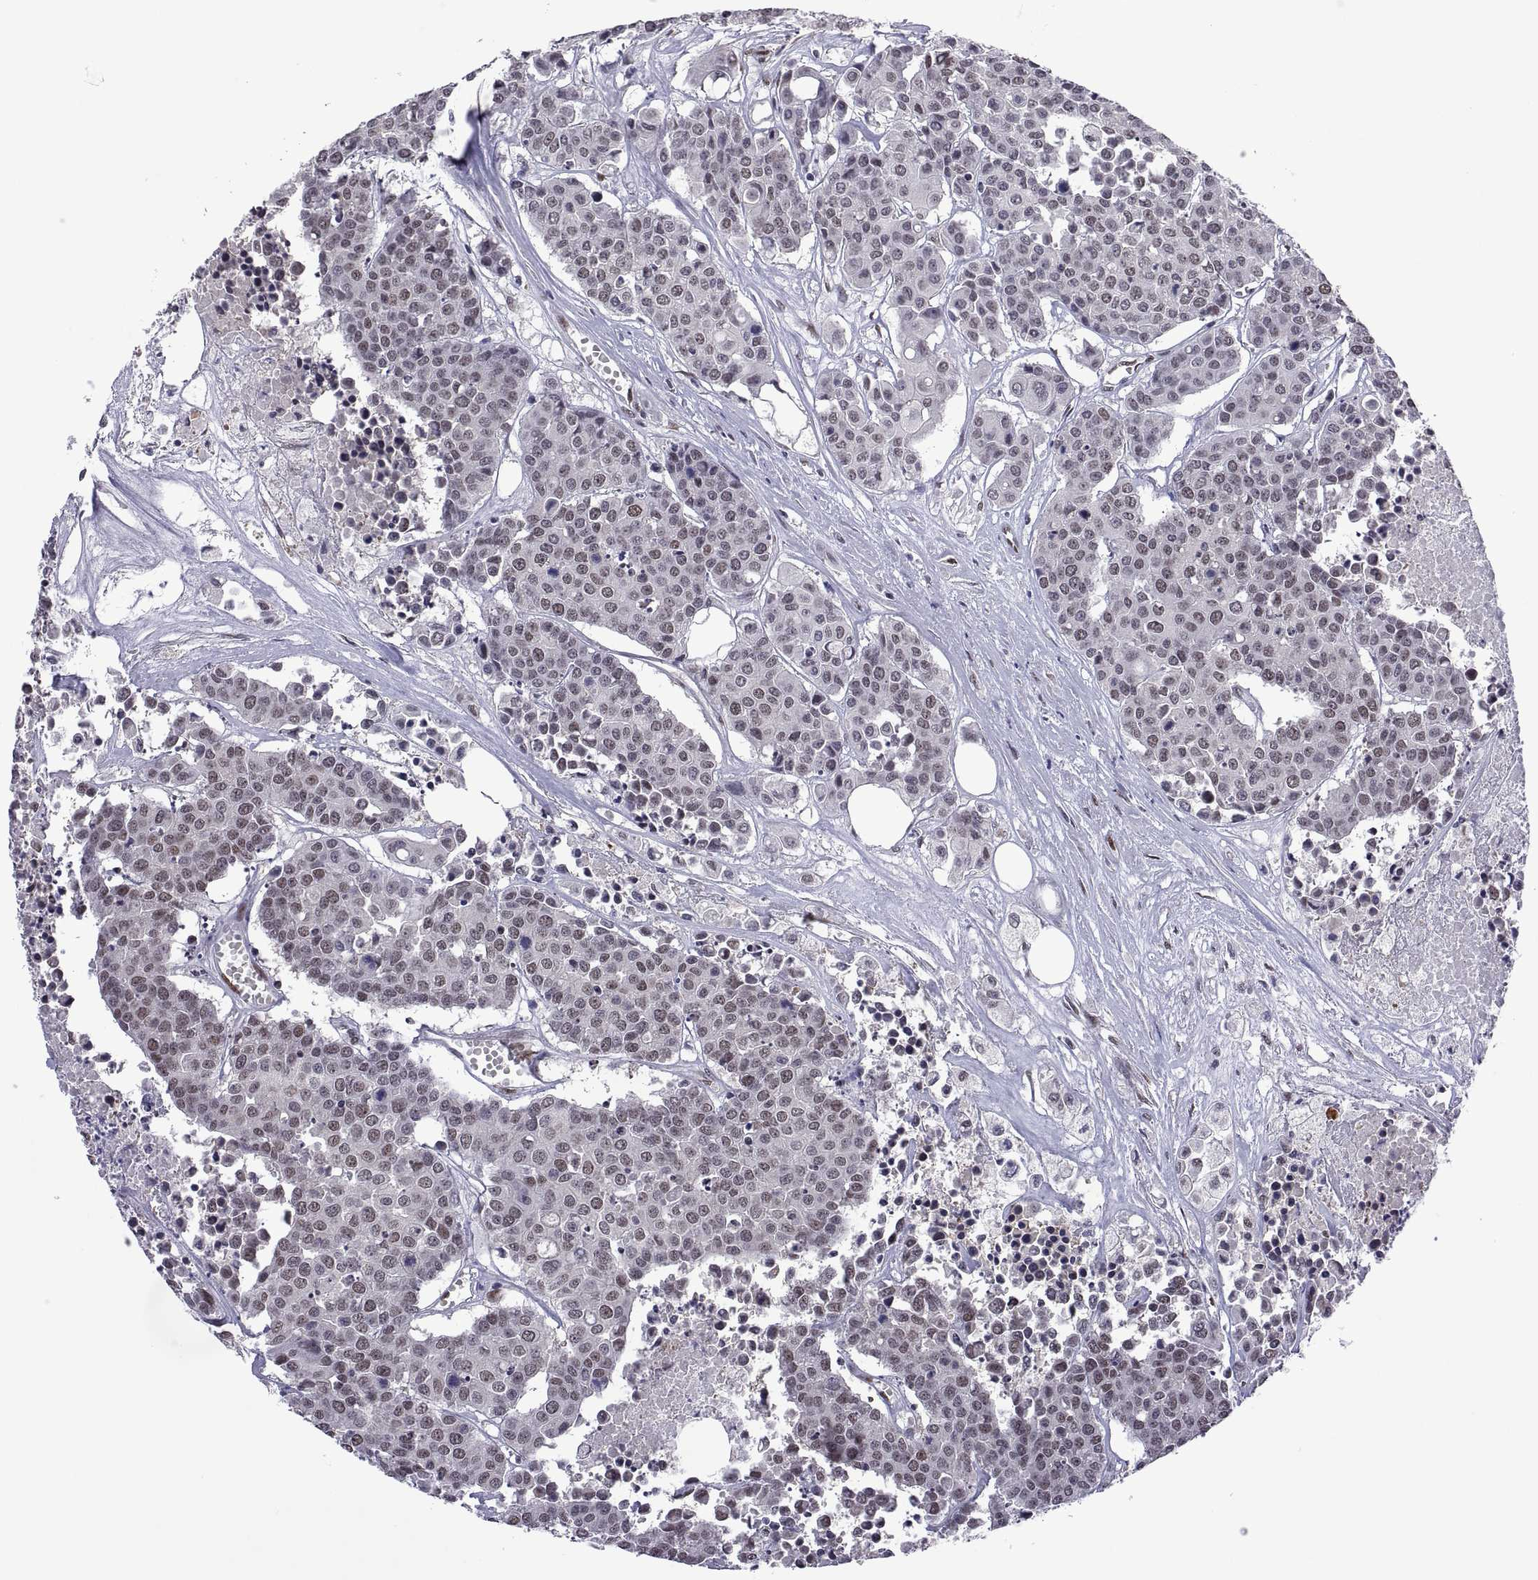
{"staining": {"intensity": "negative", "quantity": "none", "location": "none"}, "tissue": "carcinoid", "cell_type": "Tumor cells", "image_type": "cancer", "snomed": [{"axis": "morphology", "description": "Carcinoid, malignant, NOS"}, {"axis": "topography", "description": "Colon"}], "caption": "Human carcinoid (malignant) stained for a protein using immunohistochemistry (IHC) exhibits no staining in tumor cells.", "gene": "NR4A1", "patient": {"sex": "male", "age": 81}}